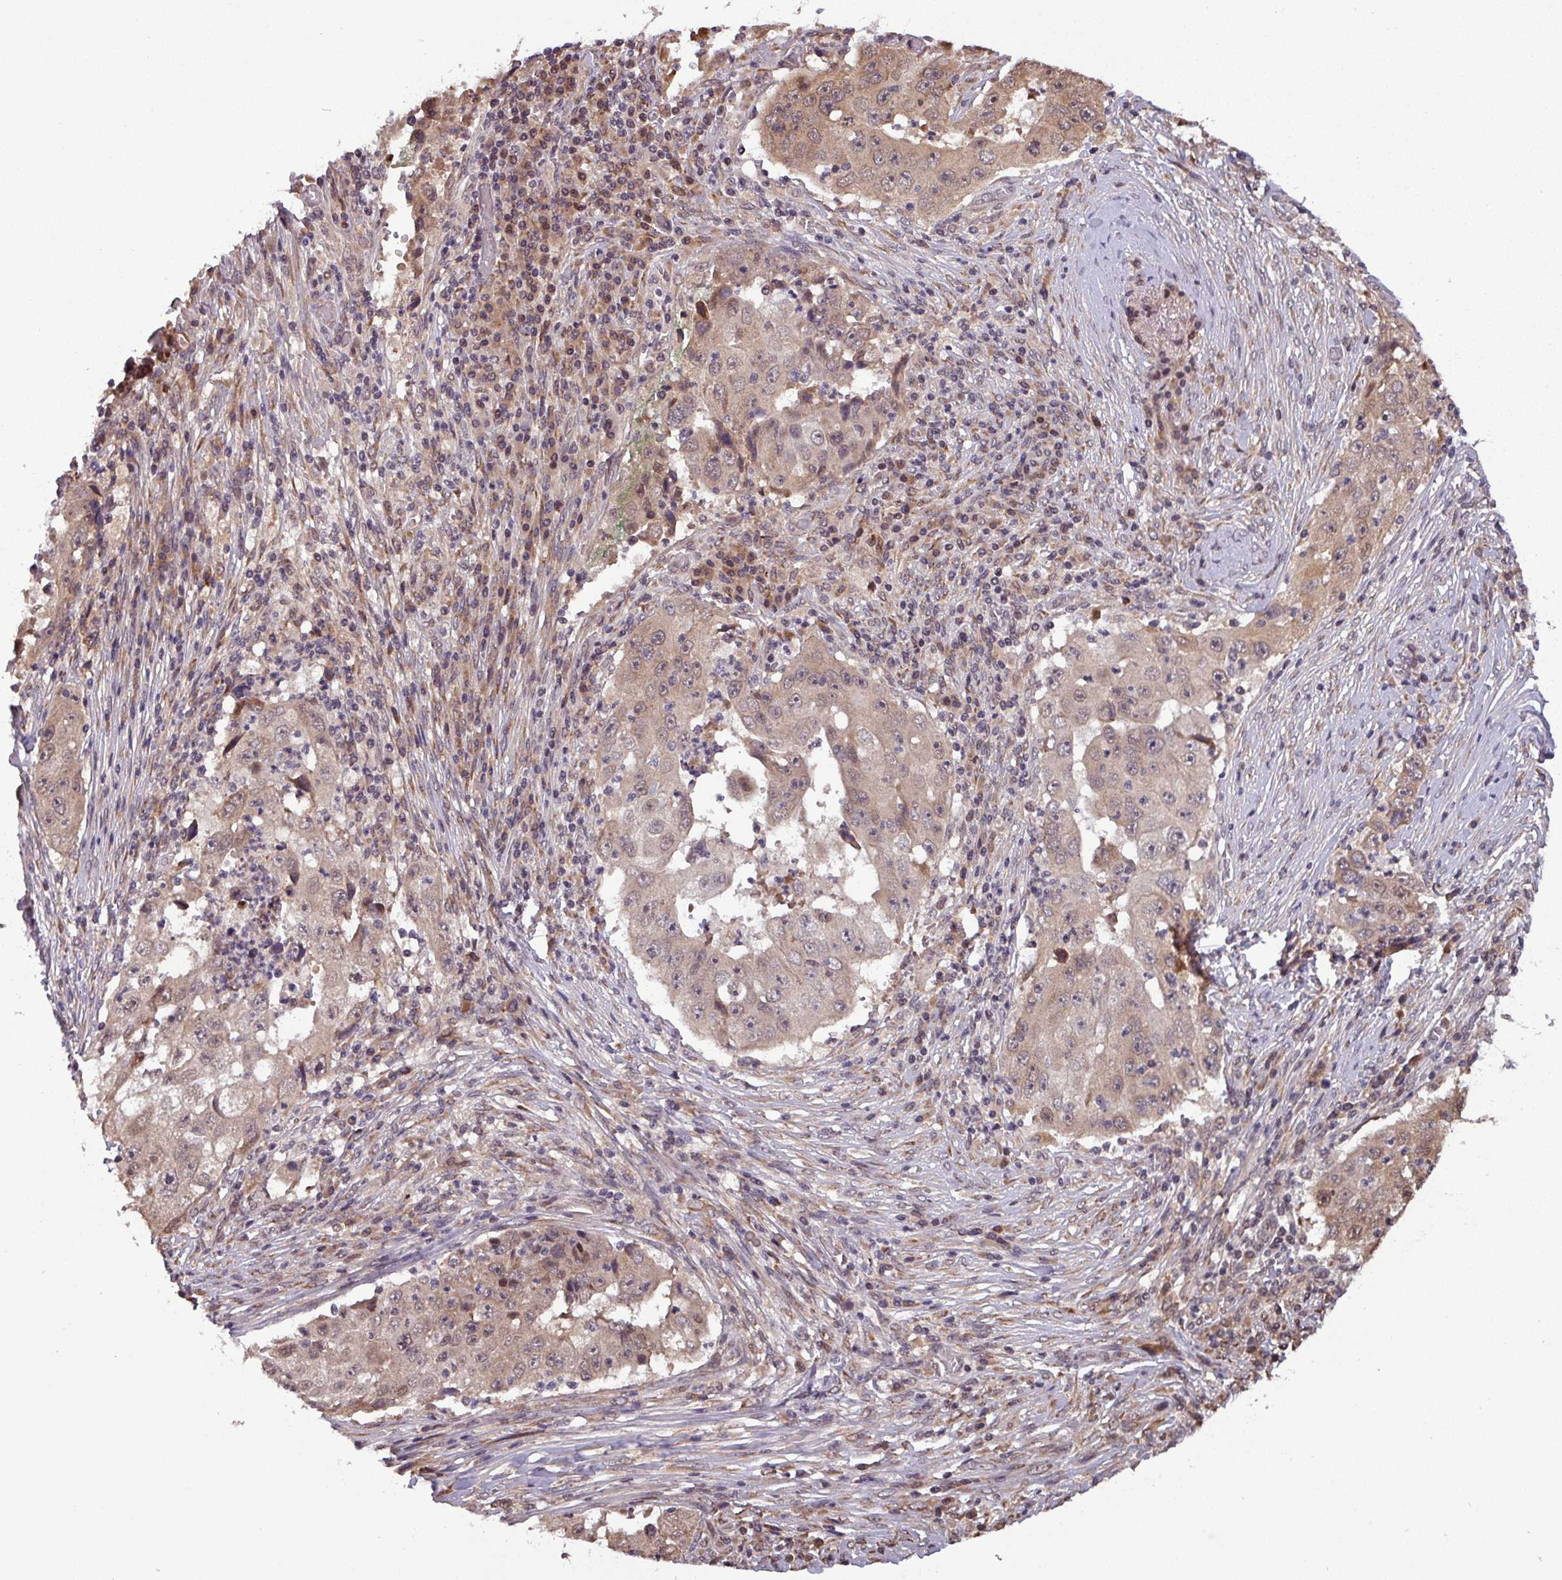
{"staining": {"intensity": "weak", "quantity": "25%-75%", "location": "cytoplasmic/membranous,nuclear"}, "tissue": "lung cancer", "cell_type": "Tumor cells", "image_type": "cancer", "snomed": [{"axis": "morphology", "description": "Squamous cell carcinoma, NOS"}, {"axis": "topography", "description": "Lung"}], "caption": "Immunohistochemistry (IHC) staining of lung cancer (squamous cell carcinoma), which reveals low levels of weak cytoplasmic/membranous and nuclear staining in approximately 25%-75% of tumor cells indicating weak cytoplasmic/membranous and nuclear protein staining. The staining was performed using DAB (3,3'-diaminobenzidine) (brown) for protein detection and nuclei were counterstained in hematoxylin (blue).", "gene": "NOB1", "patient": {"sex": "male", "age": 64}}